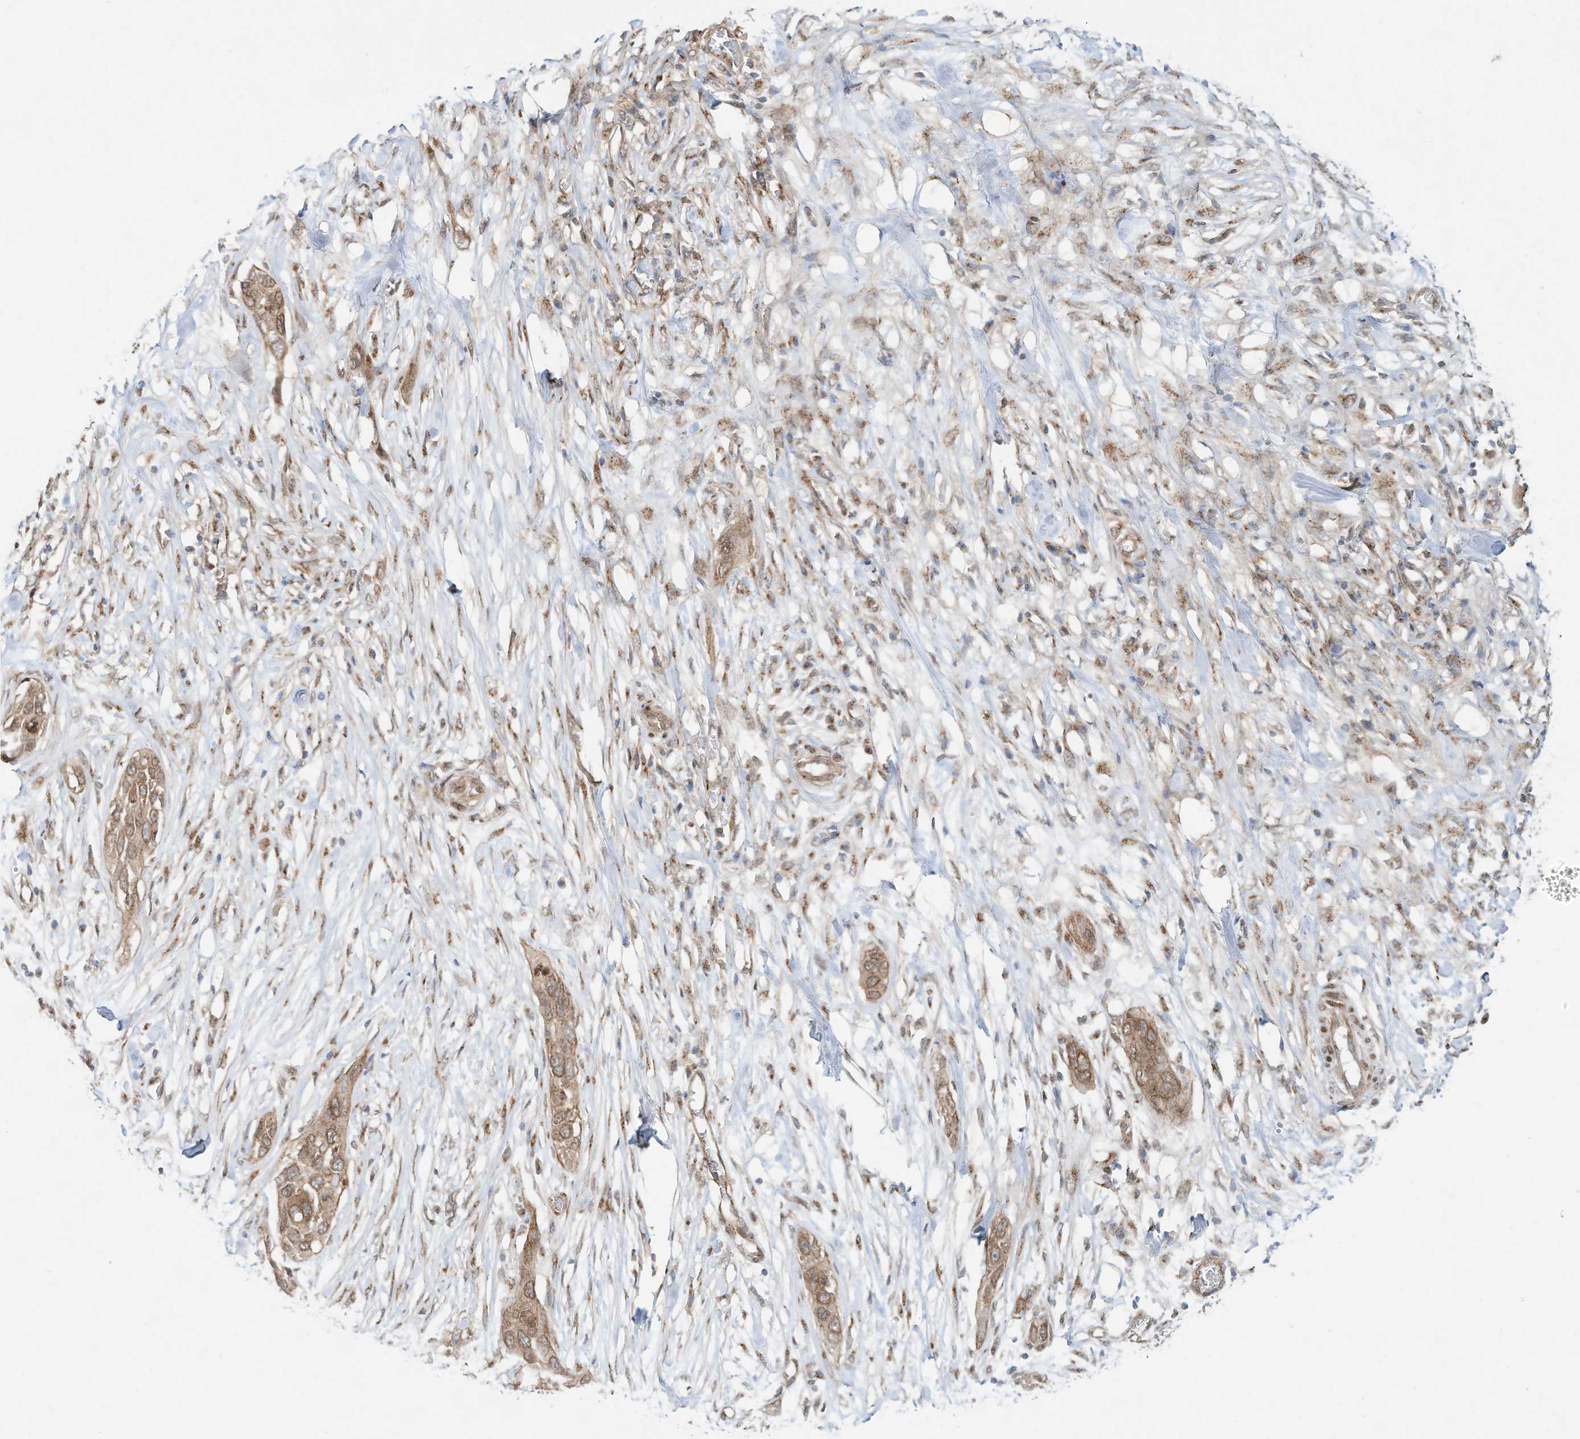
{"staining": {"intensity": "moderate", "quantity": ">75%", "location": "cytoplasmic/membranous"}, "tissue": "pancreatic cancer", "cell_type": "Tumor cells", "image_type": "cancer", "snomed": [{"axis": "morphology", "description": "Adenocarcinoma, NOS"}, {"axis": "topography", "description": "Pancreas"}], "caption": "IHC of human pancreatic cancer displays medium levels of moderate cytoplasmic/membranous positivity in approximately >75% of tumor cells.", "gene": "CUX1", "patient": {"sex": "female", "age": 60}}